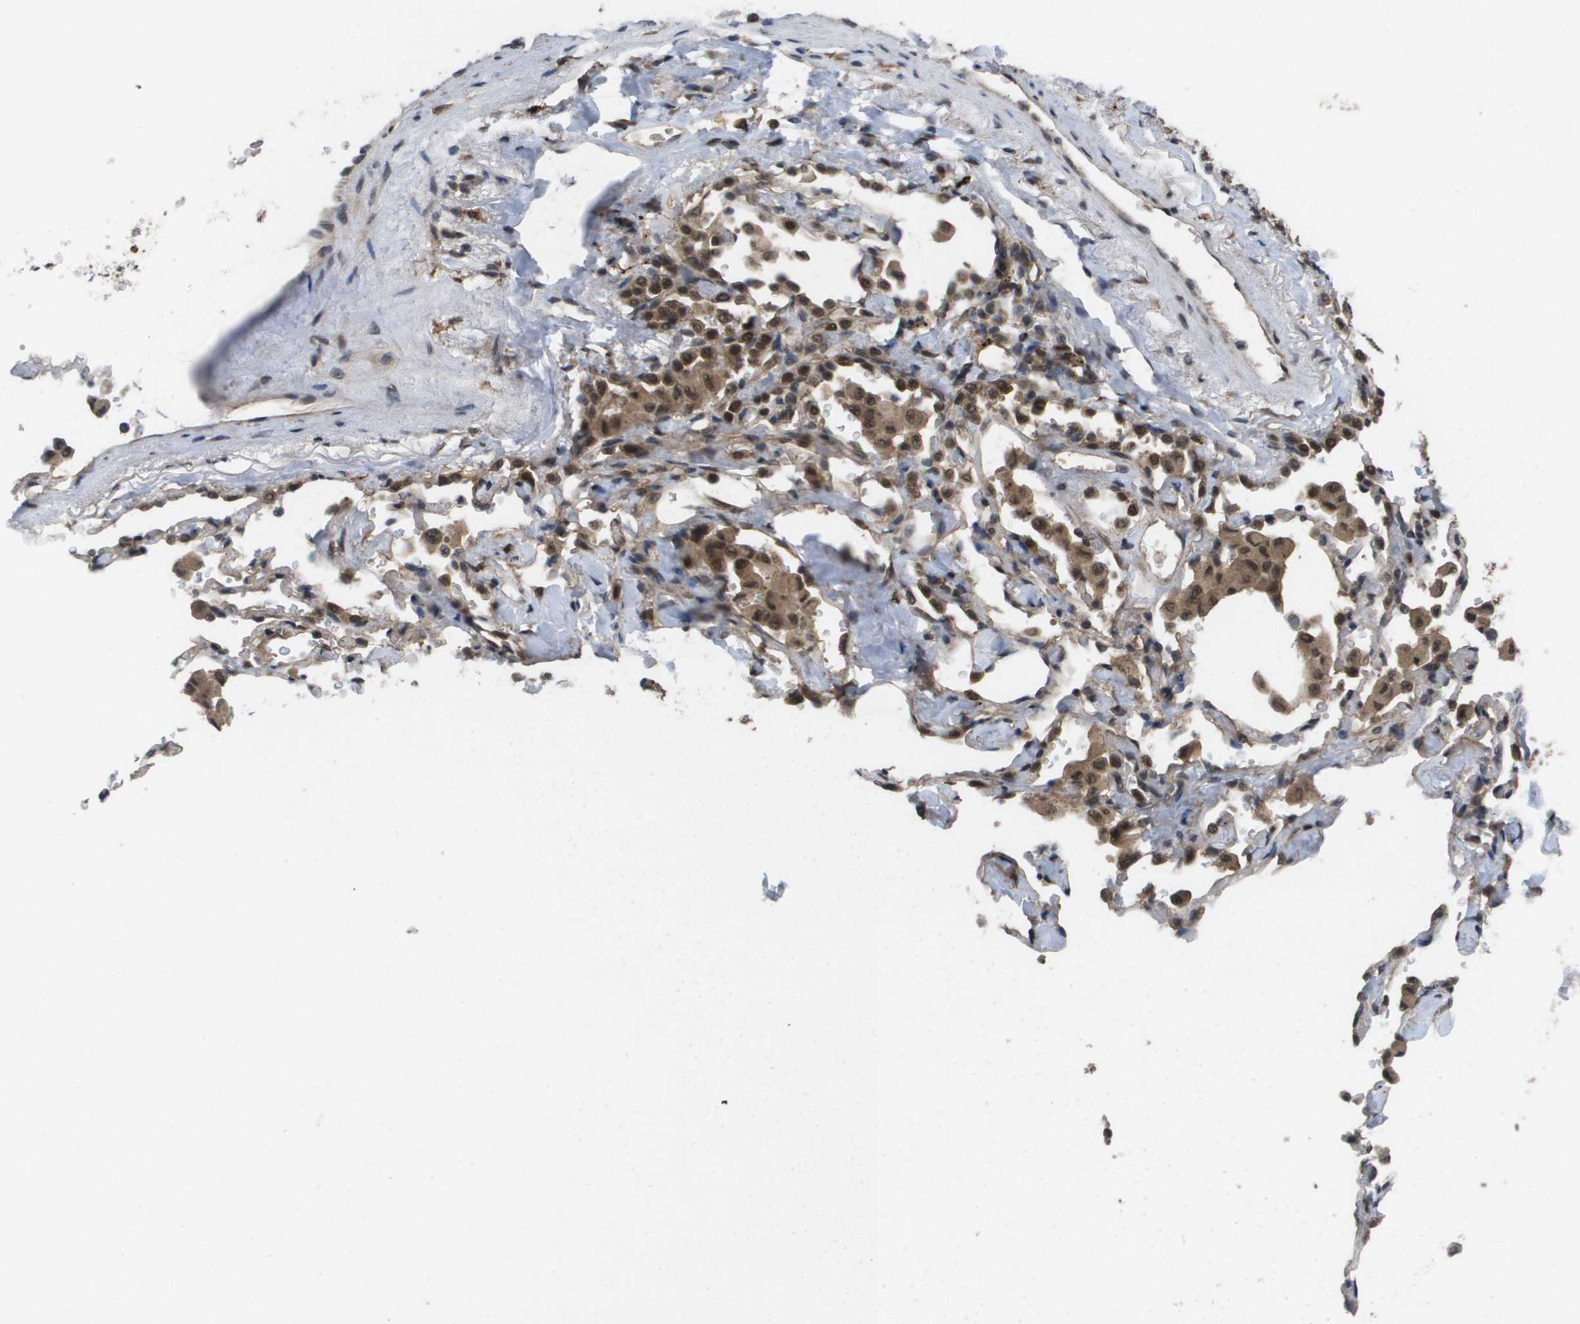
{"staining": {"intensity": "moderate", "quantity": ">75%", "location": "cytoplasmic/membranous,nuclear"}, "tissue": "lung cancer", "cell_type": "Tumor cells", "image_type": "cancer", "snomed": [{"axis": "morphology", "description": "Adenocarcinoma, NOS"}, {"axis": "topography", "description": "Lung"}], "caption": "A brown stain labels moderate cytoplasmic/membranous and nuclear expression of a protein in lung cancer tumor cells.", "gene": "AMBRA1", "patient": {"sex": "female", "age": 64}}